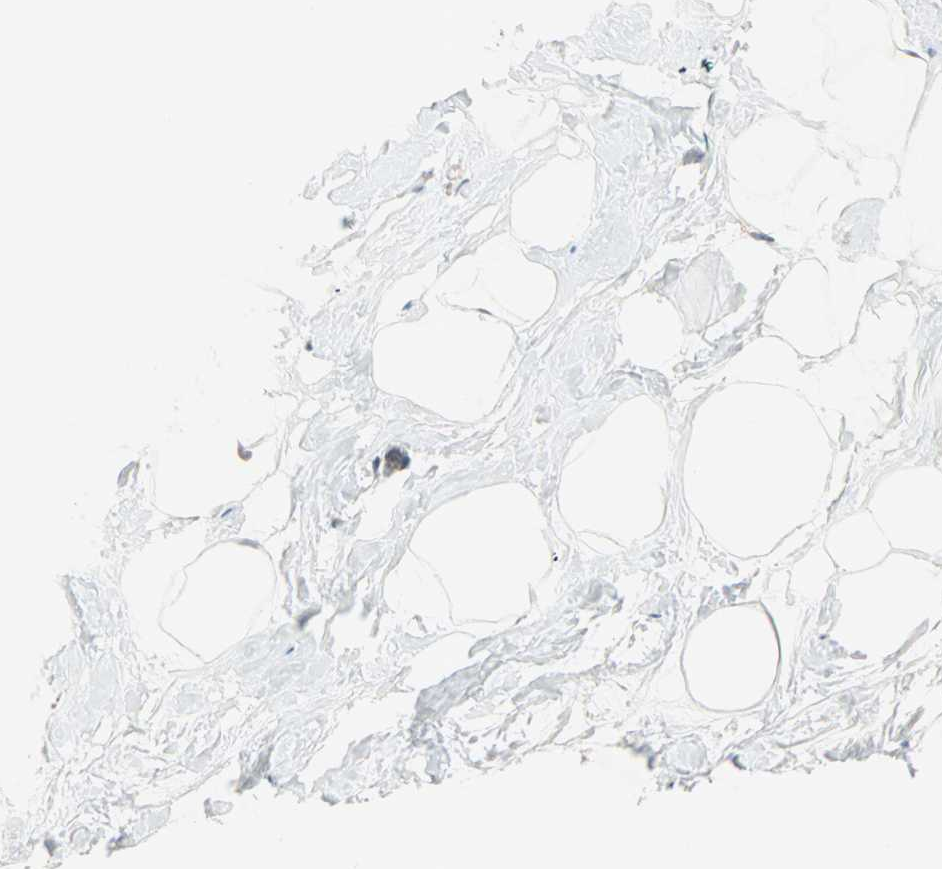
{"staining": {"intensity": "negative", "quantity": "none", "location": "none"}, "tissue": "breast", "cell_type": "Adipocytes", "image_type": "normal", "snomed": [{"axis": "morphology", "description": "Normal tissue, NOS"}, {"axis": "topography", "description": "Breast"}], "caption": "DAB immunohistochemical staining of benign human breast reveals no significant positivity in adipocytes.", "gene": "PGBD1", "patient": {"sex": "female", "age": 23}}